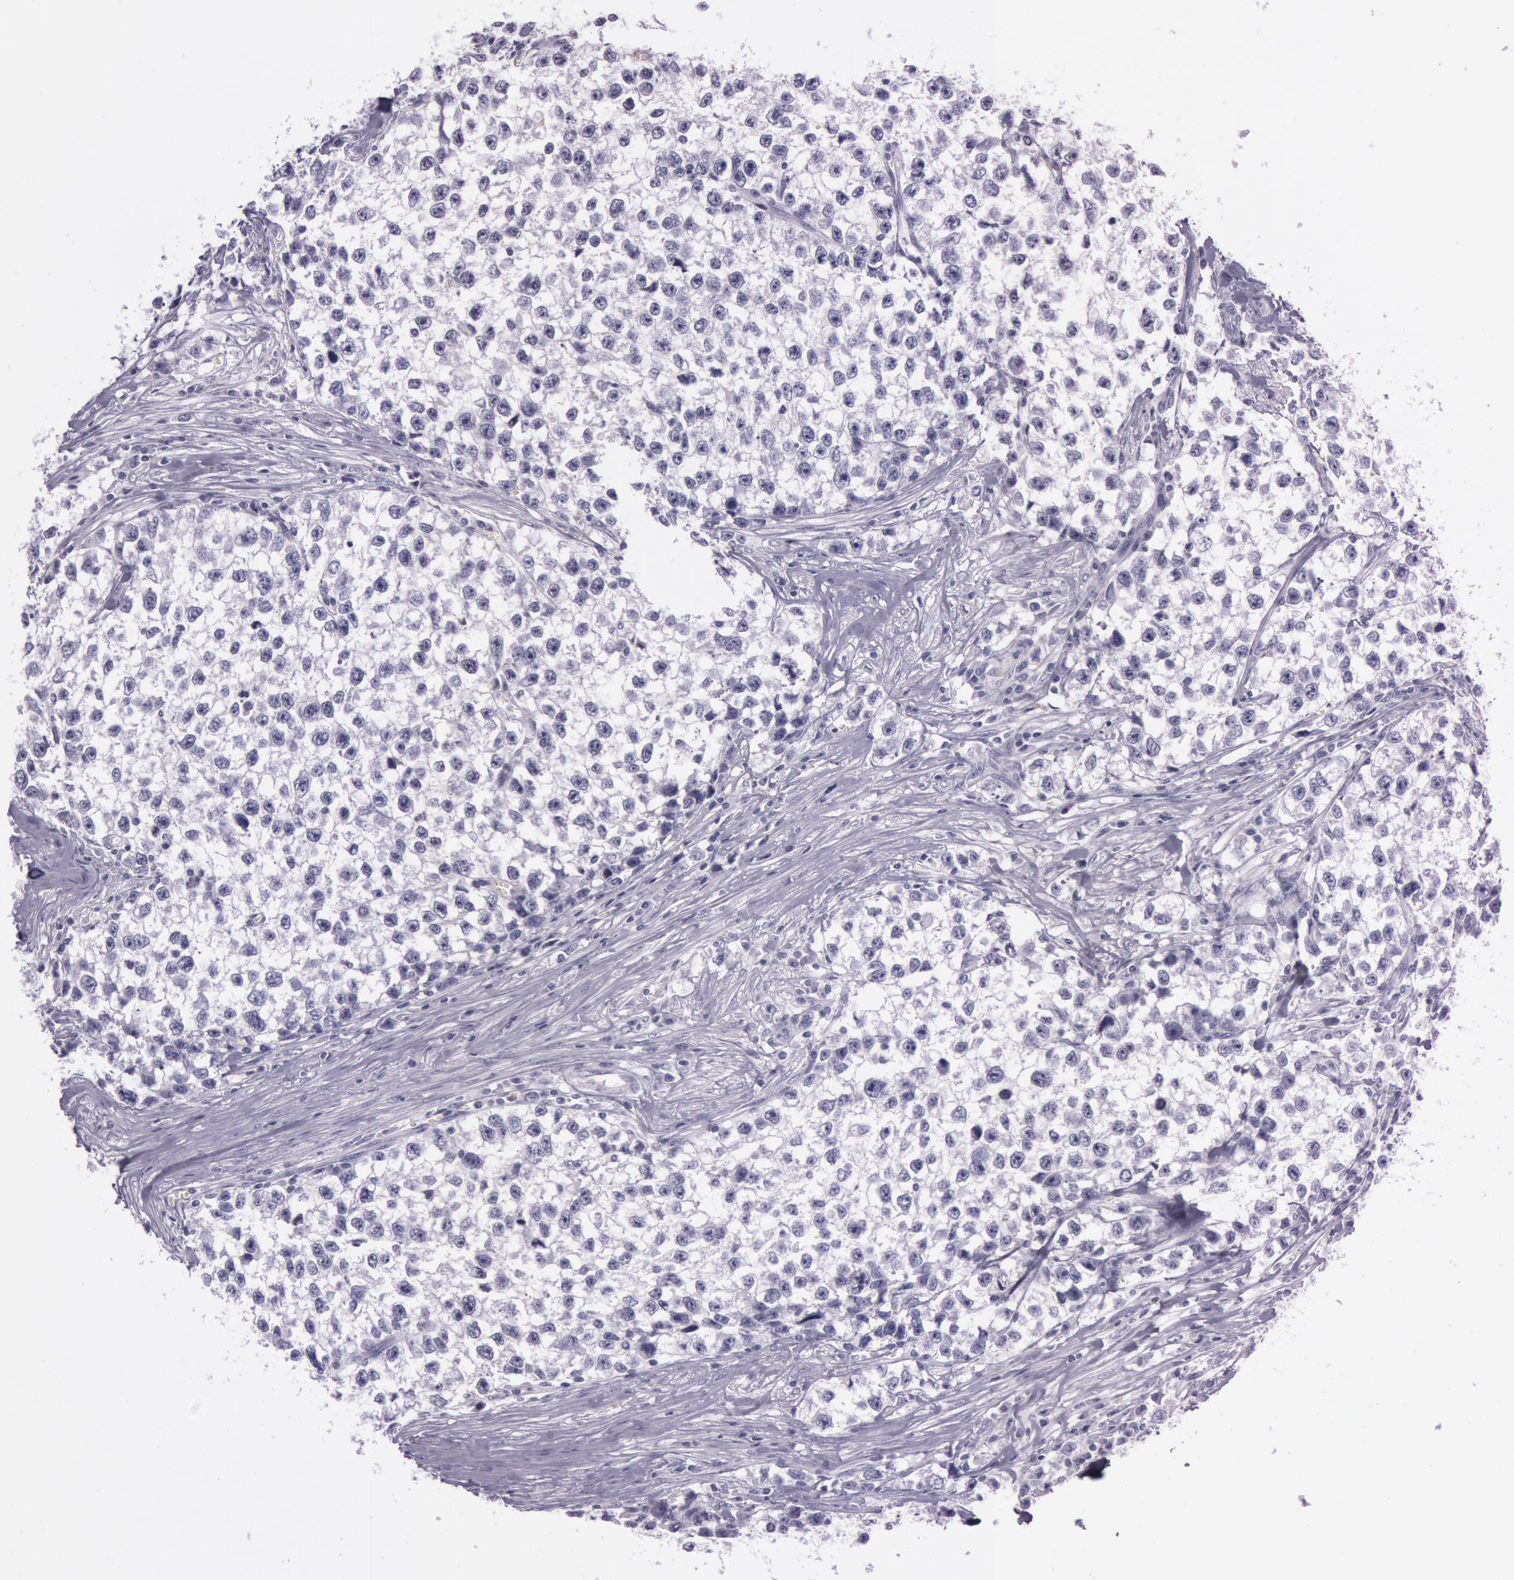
{"staining": {"intensity": "negative", "quantity": "none", "location": "none"}, "tissue": "testis cancer", "cell_type": "Tumor cells", "image_type": "cancer", "snomed": [{"axis": "morphology", "description": "Seminoma, NOS"}, {"axis": "morphology", "description": "Carcinoma, Embryonal, NOS"}, {"axis": "topography", "description": "Testis"}], "caption": "IHC image of human embryonal carcinoma (testis) stained for a protein (brown), which displays no staining in tumor cells. (DAB IHC, high magnification).", "gene": "S100A7", "patient": {"sex": "male", "age": 30}}